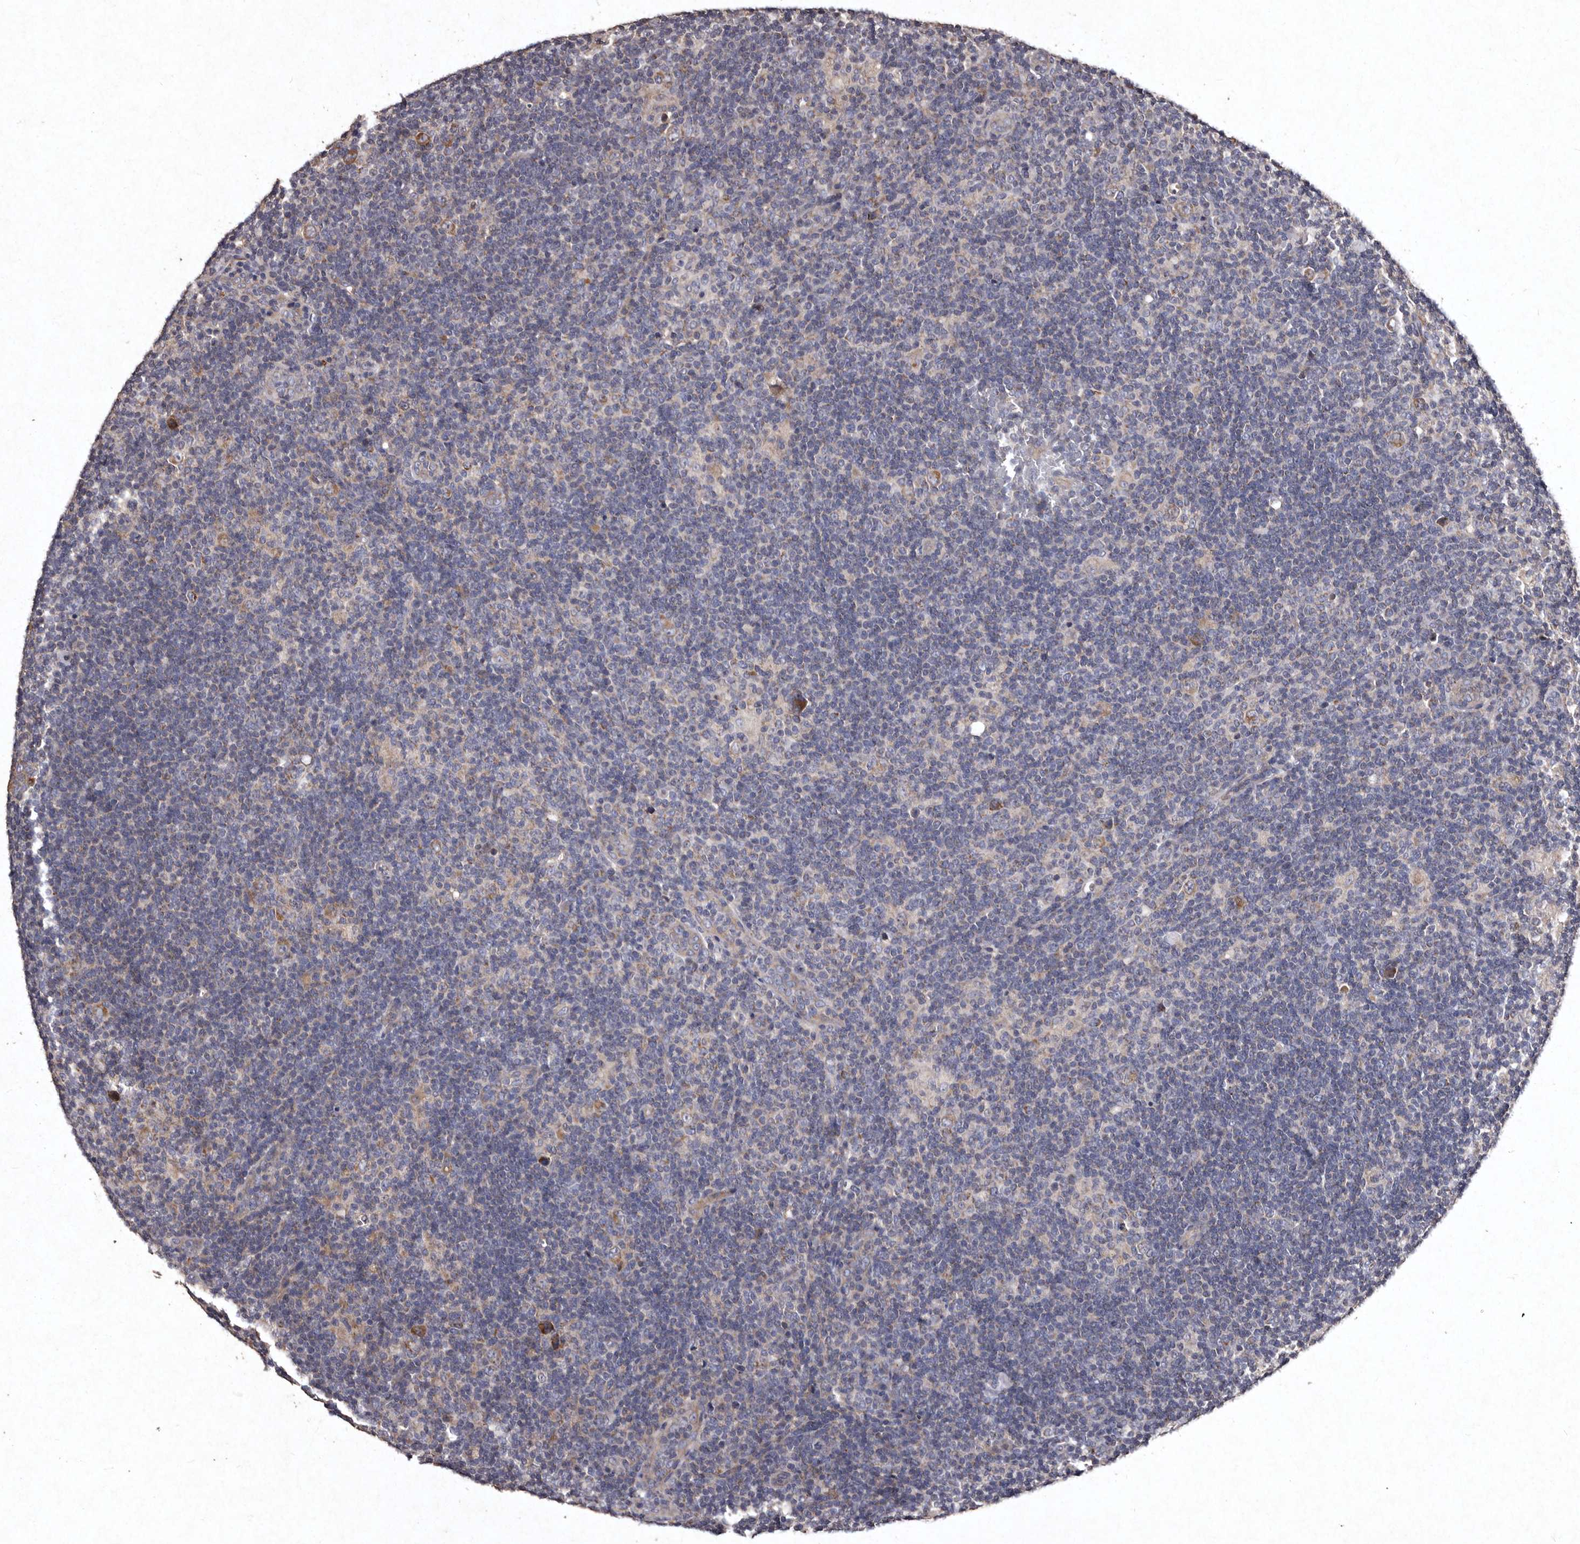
{"staining": {"intensity": "weak", "quantity": ">75%", "location": "cytoplasmic/membranous"}, "tissue": "lymphoma", "cell_type": "Tumor cells", "image_type": "cancer", "snomed": [{"axis": "morphology", "description": "Hodgkin's disease, NOS"}, {"axis": "topography", "description": "Lymph node"}], "caption": "Immunohistochemistry (IHC) micrograph of neoplastic tissue: Hodgkin's disease stained using immunohistochemistry reveals low levels of weak protein expression localized specifically in the cytoplasmic/membranous of tumor cells, appearing as a cytoplasmic/membranous brown color.", "gene": "TFB1M", "patient": {"sex": "female", "age": 57}}